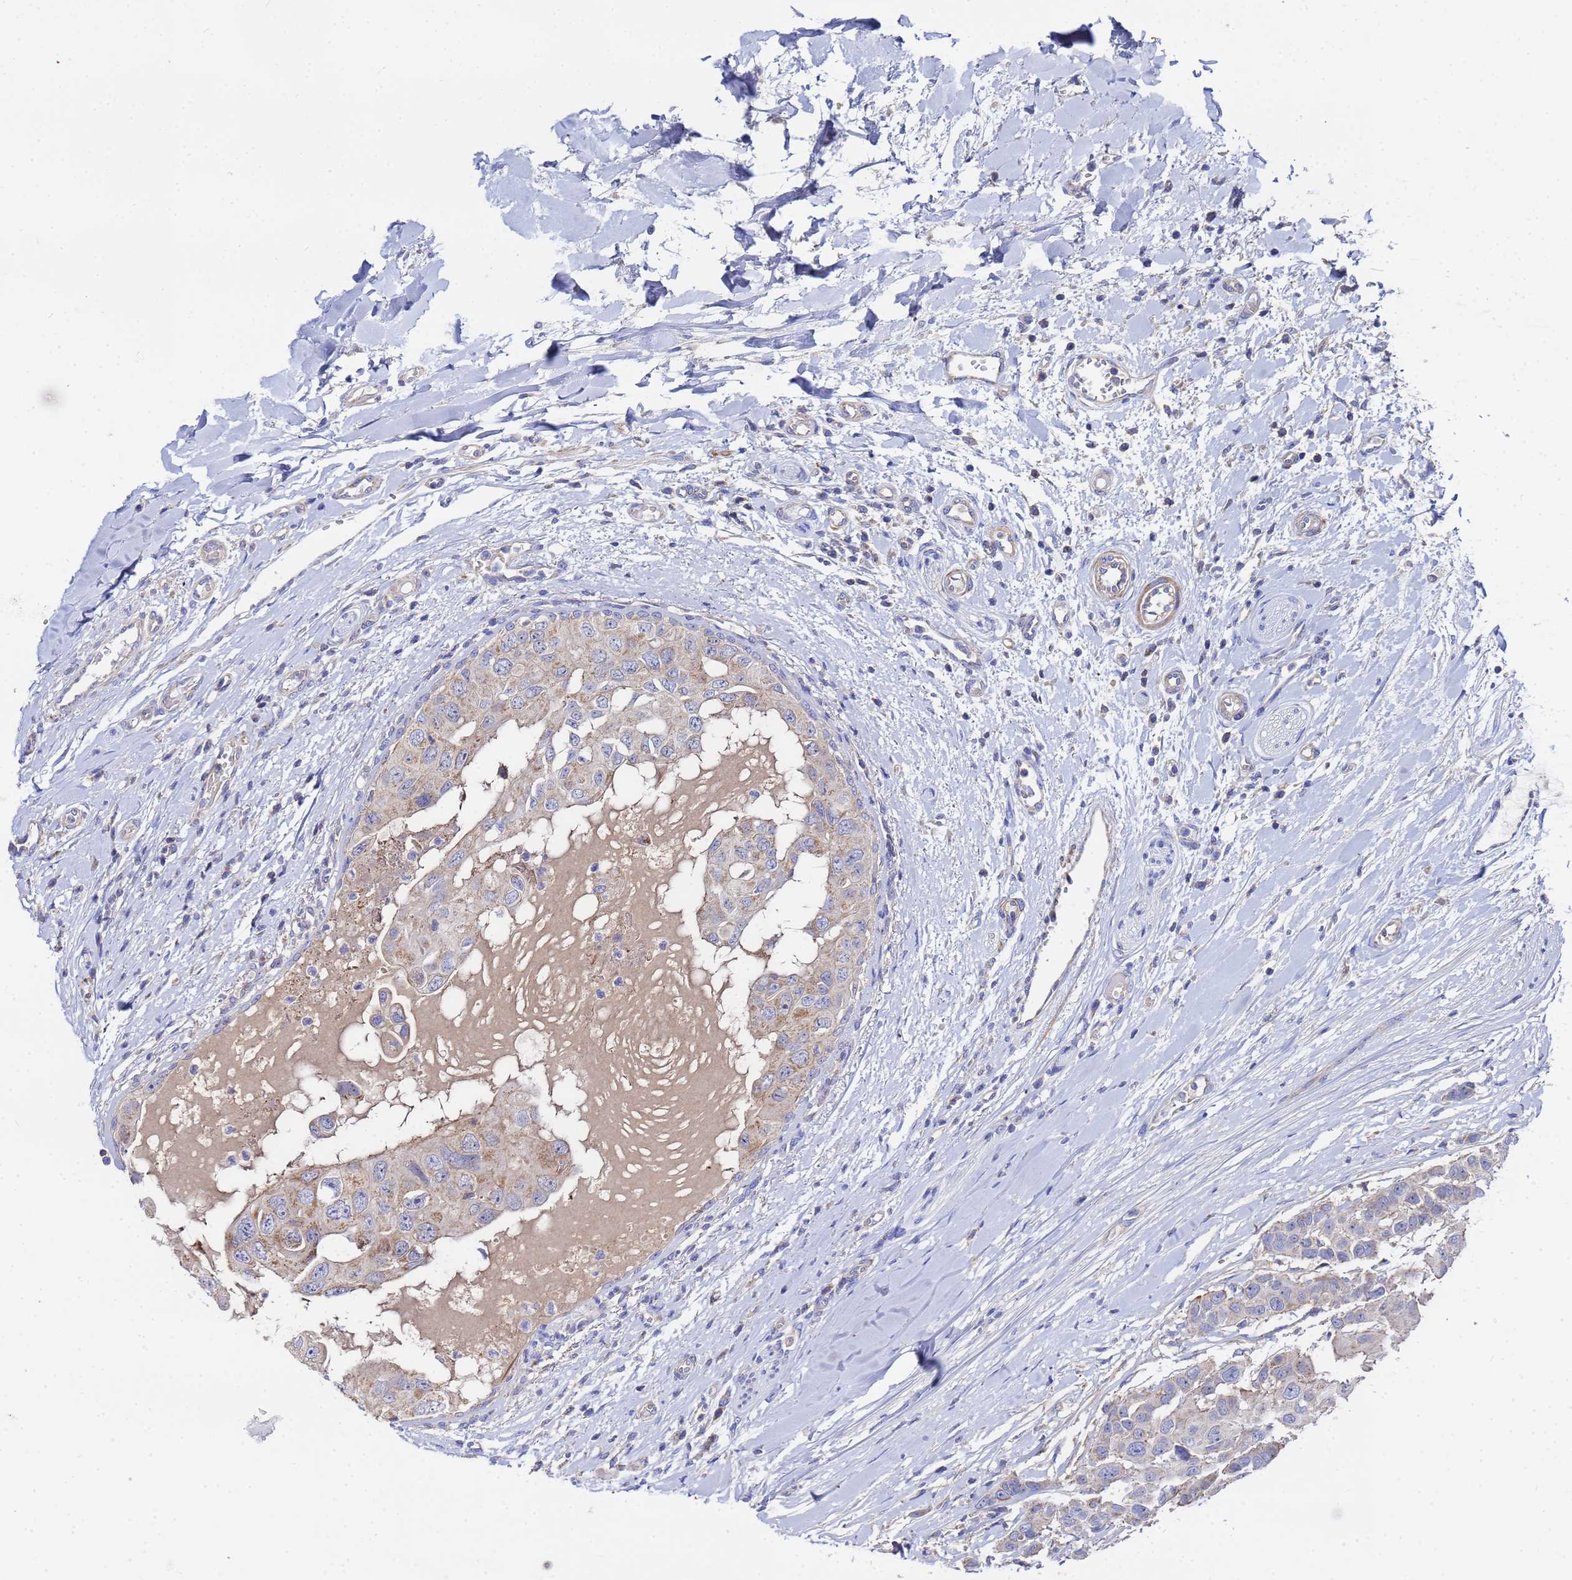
{"staining": {"intensity": "weak", "quantity": "25%-75%", "location": "cytoplasmic/membranous"}, "tissue": "head and neck cancer", "cell_type": "Tumor cells", "image_type": "cancer", "snomed": [{"axis": "morphology", "description": "Adenocarcinoma, NOS"}, {"axis": "morphology", "description": "Adenocarcinoma, metastatic, NOS"}, {"axis": "topography", "description": "Head-Neck"}], "caption": "This histopathology image reveals IHC staining of human head and neck adenocarcinoma, with low weak cytoplasmic/membranous expression in approximately 25%-75% of tumor cells.", "gene": "FAHD2A", "patient": {"sex": "male", "age": 75}}